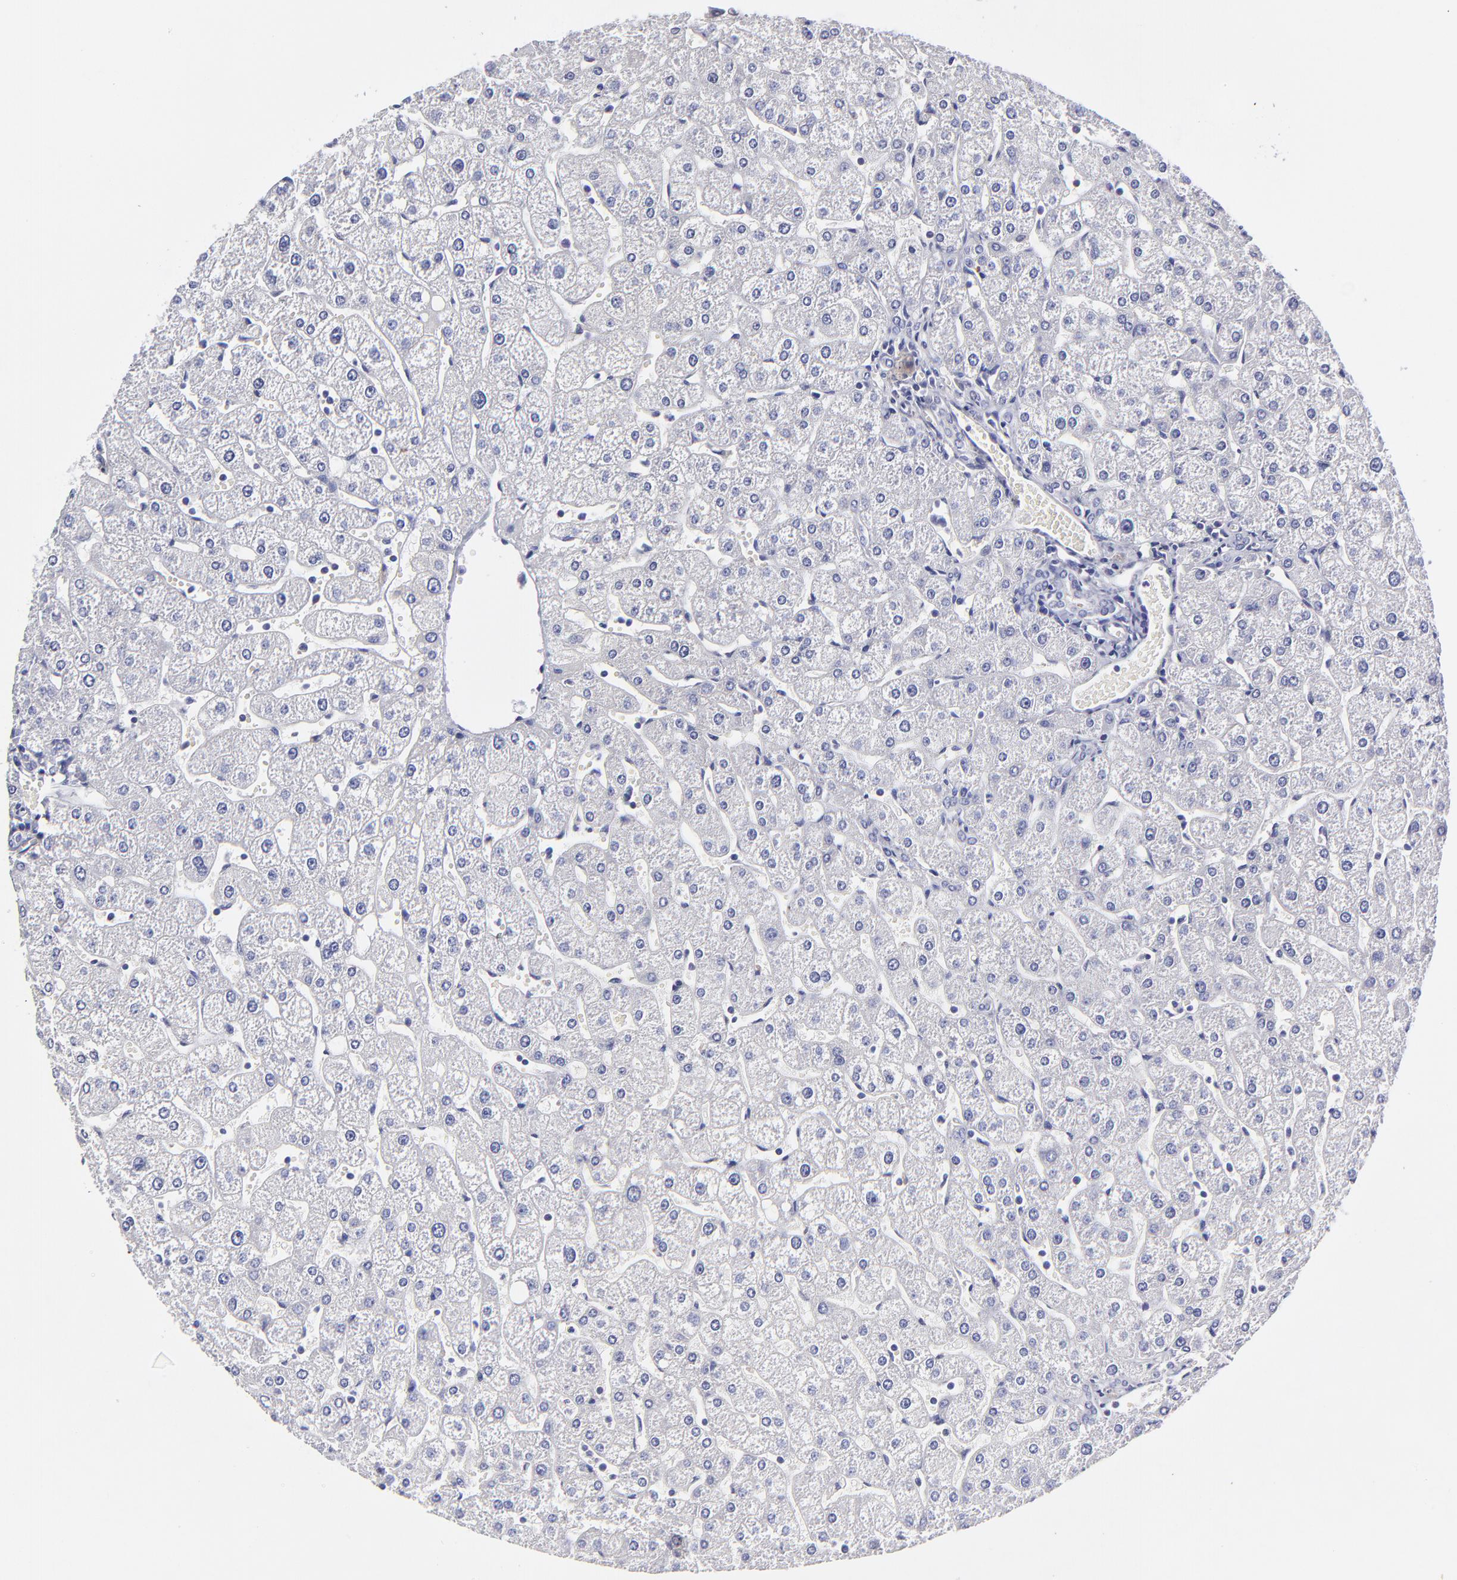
{"staining": {"intensity": "negative", "quantity": "none", "location": "none"}, "tissue": "liver", "cell_type": "Cholangiocytes", "image_type": "normal", "snomed": [{"axis": "morphology", "description": "Normal tissue, NOS"}, {"axis": "topography", "description": "Liver"}], "caption": "IHC of normal liver reveals no positivity in cholangiocytes. Brightfield microscopy of immunohistochemistry stained with DAB (brown) and hematoxylin (blue), captured at high magnification.", "gene": "BTG2", "patient": {"sex": "male", "age": 67}}